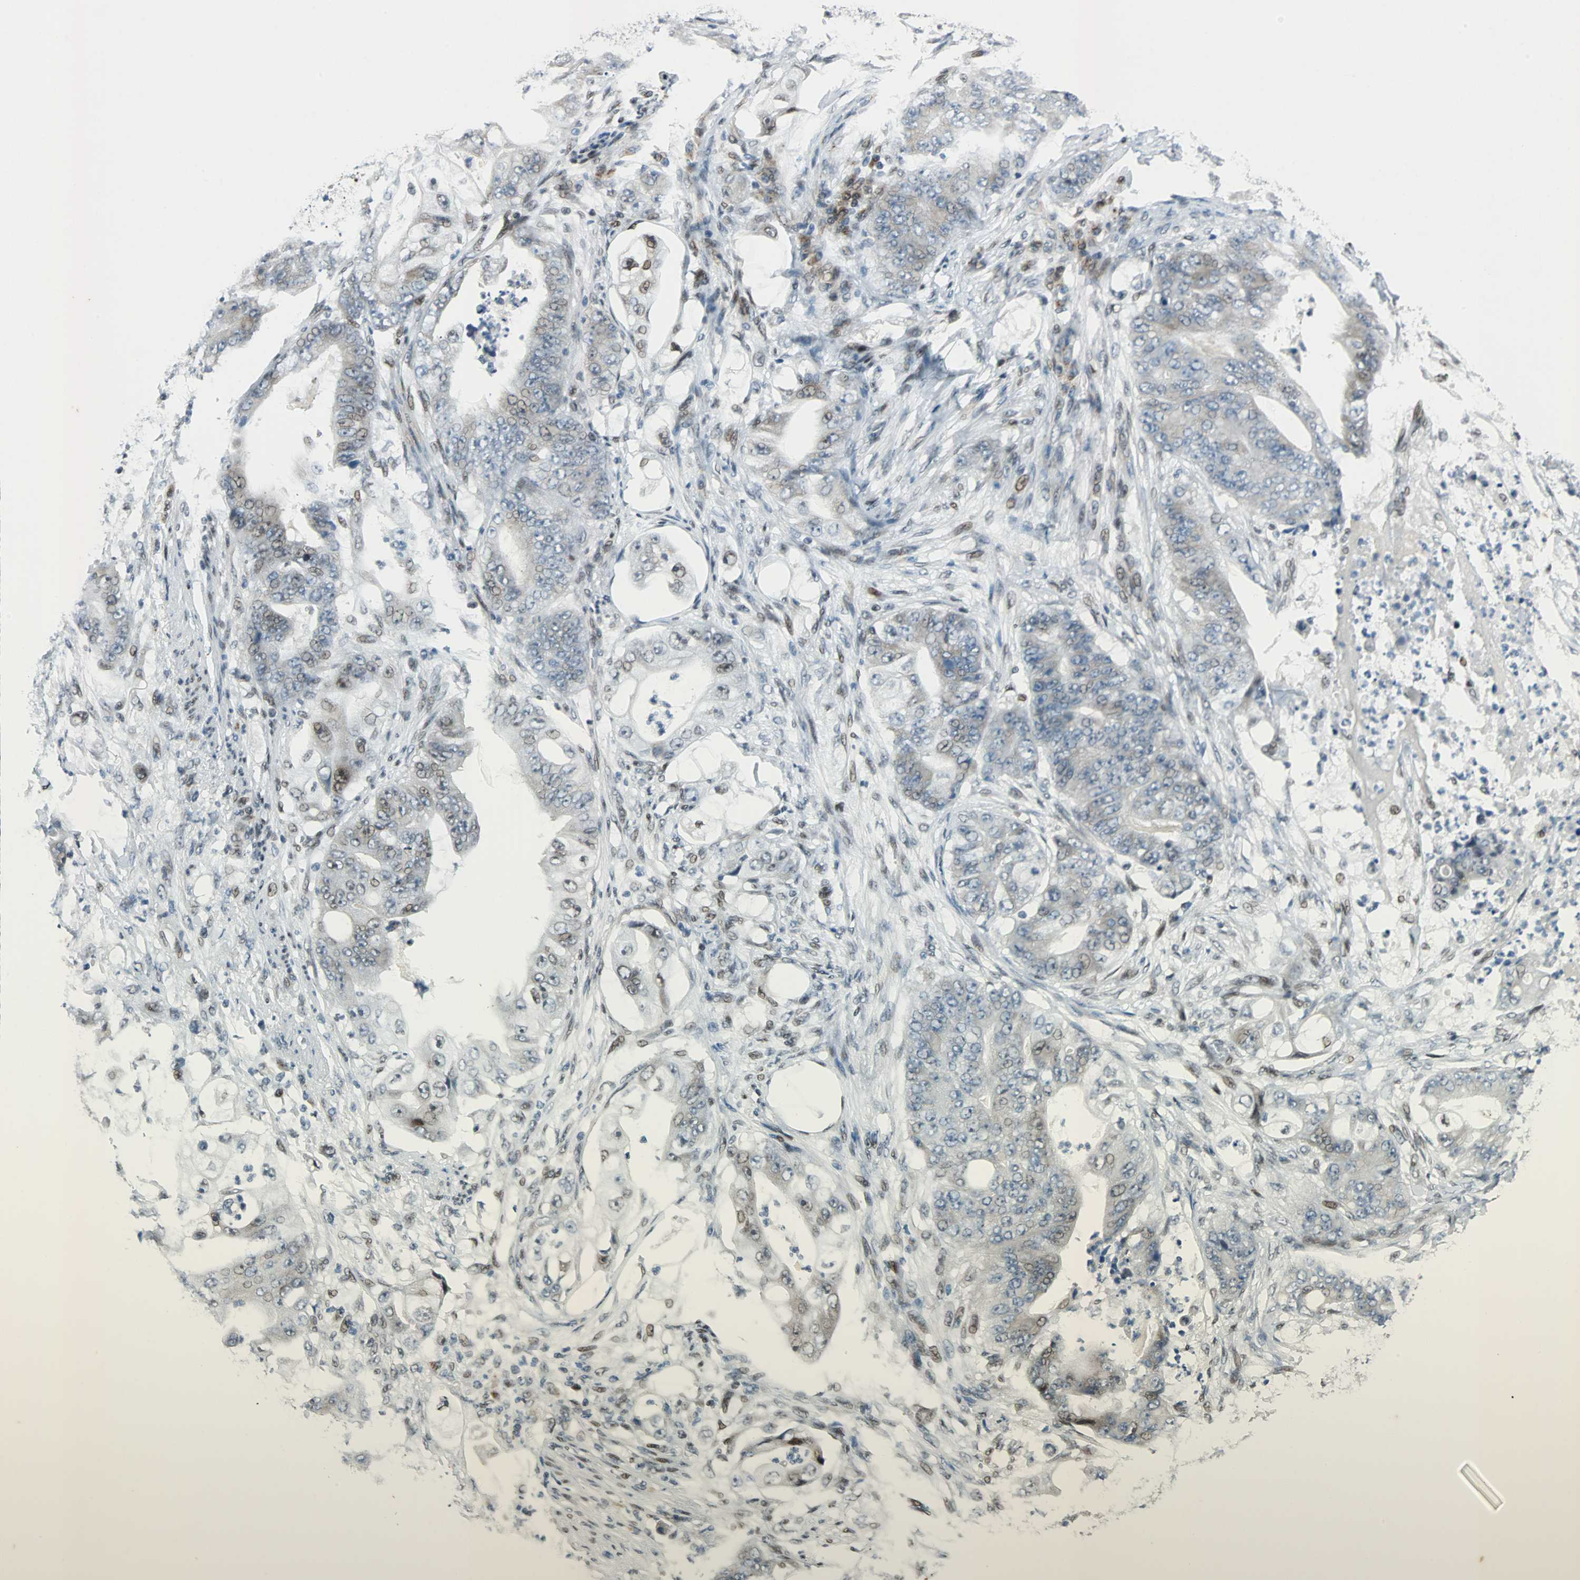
{"staining": {"intensity": "weak", "quantity": "<25%", "location": "cytoplasmic/membranous,nuclear"}, "tissue": "stomach cancer", "cell_type": "Tumor cells", "image_type": "cancer", "snomed": [{"axis": "morphology", "description": "Adenocarcinoma, NOS"}, {"axis": "topography", "description": "Stomach"}], "caption": "This image is of stomach cancer (adenocarcinoma) stained with IHC to label a protein in brown with the nuclei are counter-stained blue. There is no positivity in tumor cells.", "gene": "AJUBA", "patient": {"sex": "female", "age": 73}}